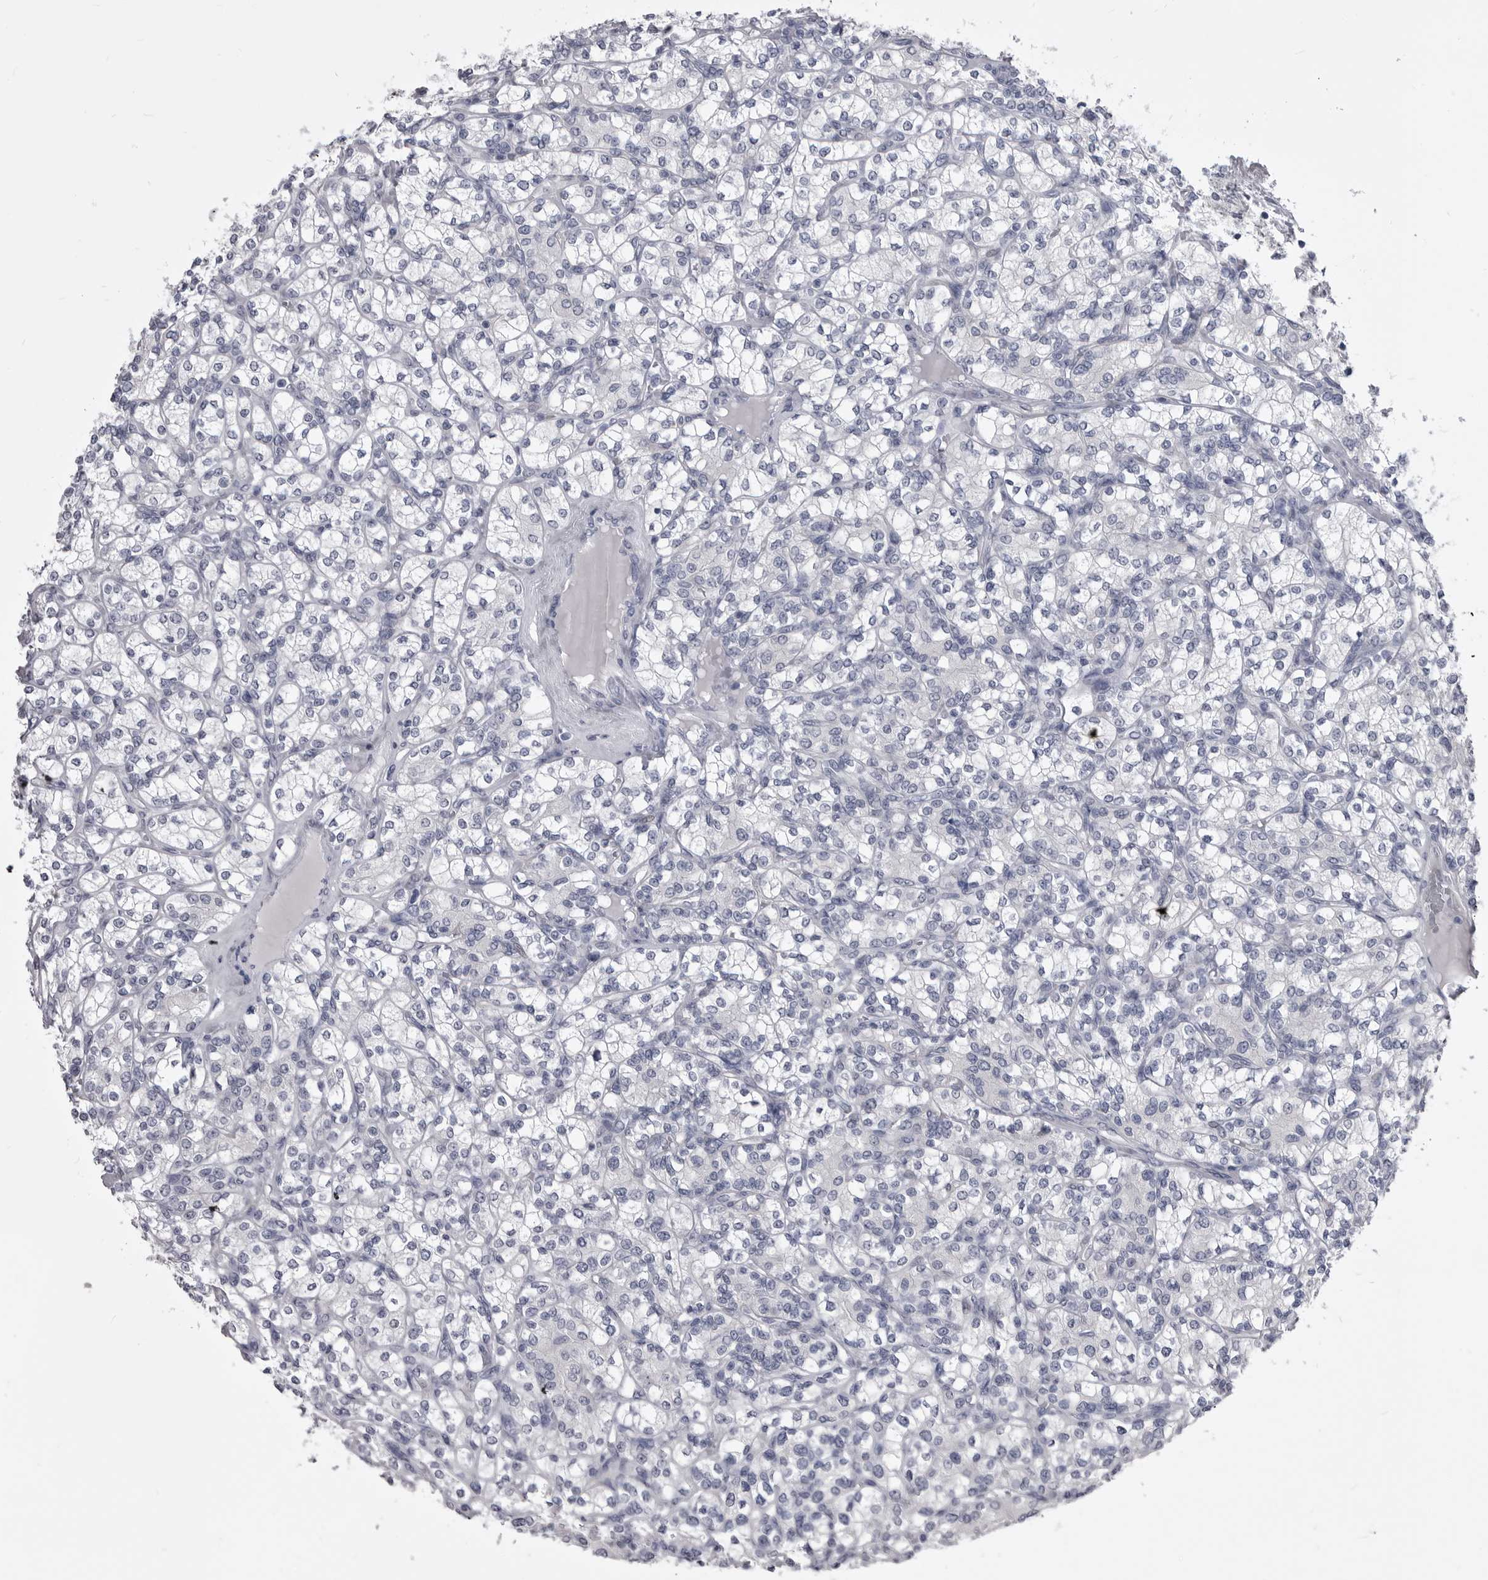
{"staining": {"intensity": "negative", "quantity": "none", "location": "none"}, "tissue": "renal cancer", "cell_type": "Tumor cells", "image_type": "cancer", "snomed": [{"axis": "morphology", "description": "Adenocarcinoma, NOS"}, {"axis": "topography", "description": "Kidney"}], "caption": "High magnification brightfield microscopy of renal cancer (adenocarcinoma) stained with DAB (brown) and counterstained with hematoxylin (blue): tumor cells show no significant positivity. Brightfield microscopy of IHC stained with DAB (3,3'-diaminobenzidine) (brown) and hematoxylin (blue), captured at high magnification.", "gene": "ANK2", "patient": {"sex": "male", "age": 77}}